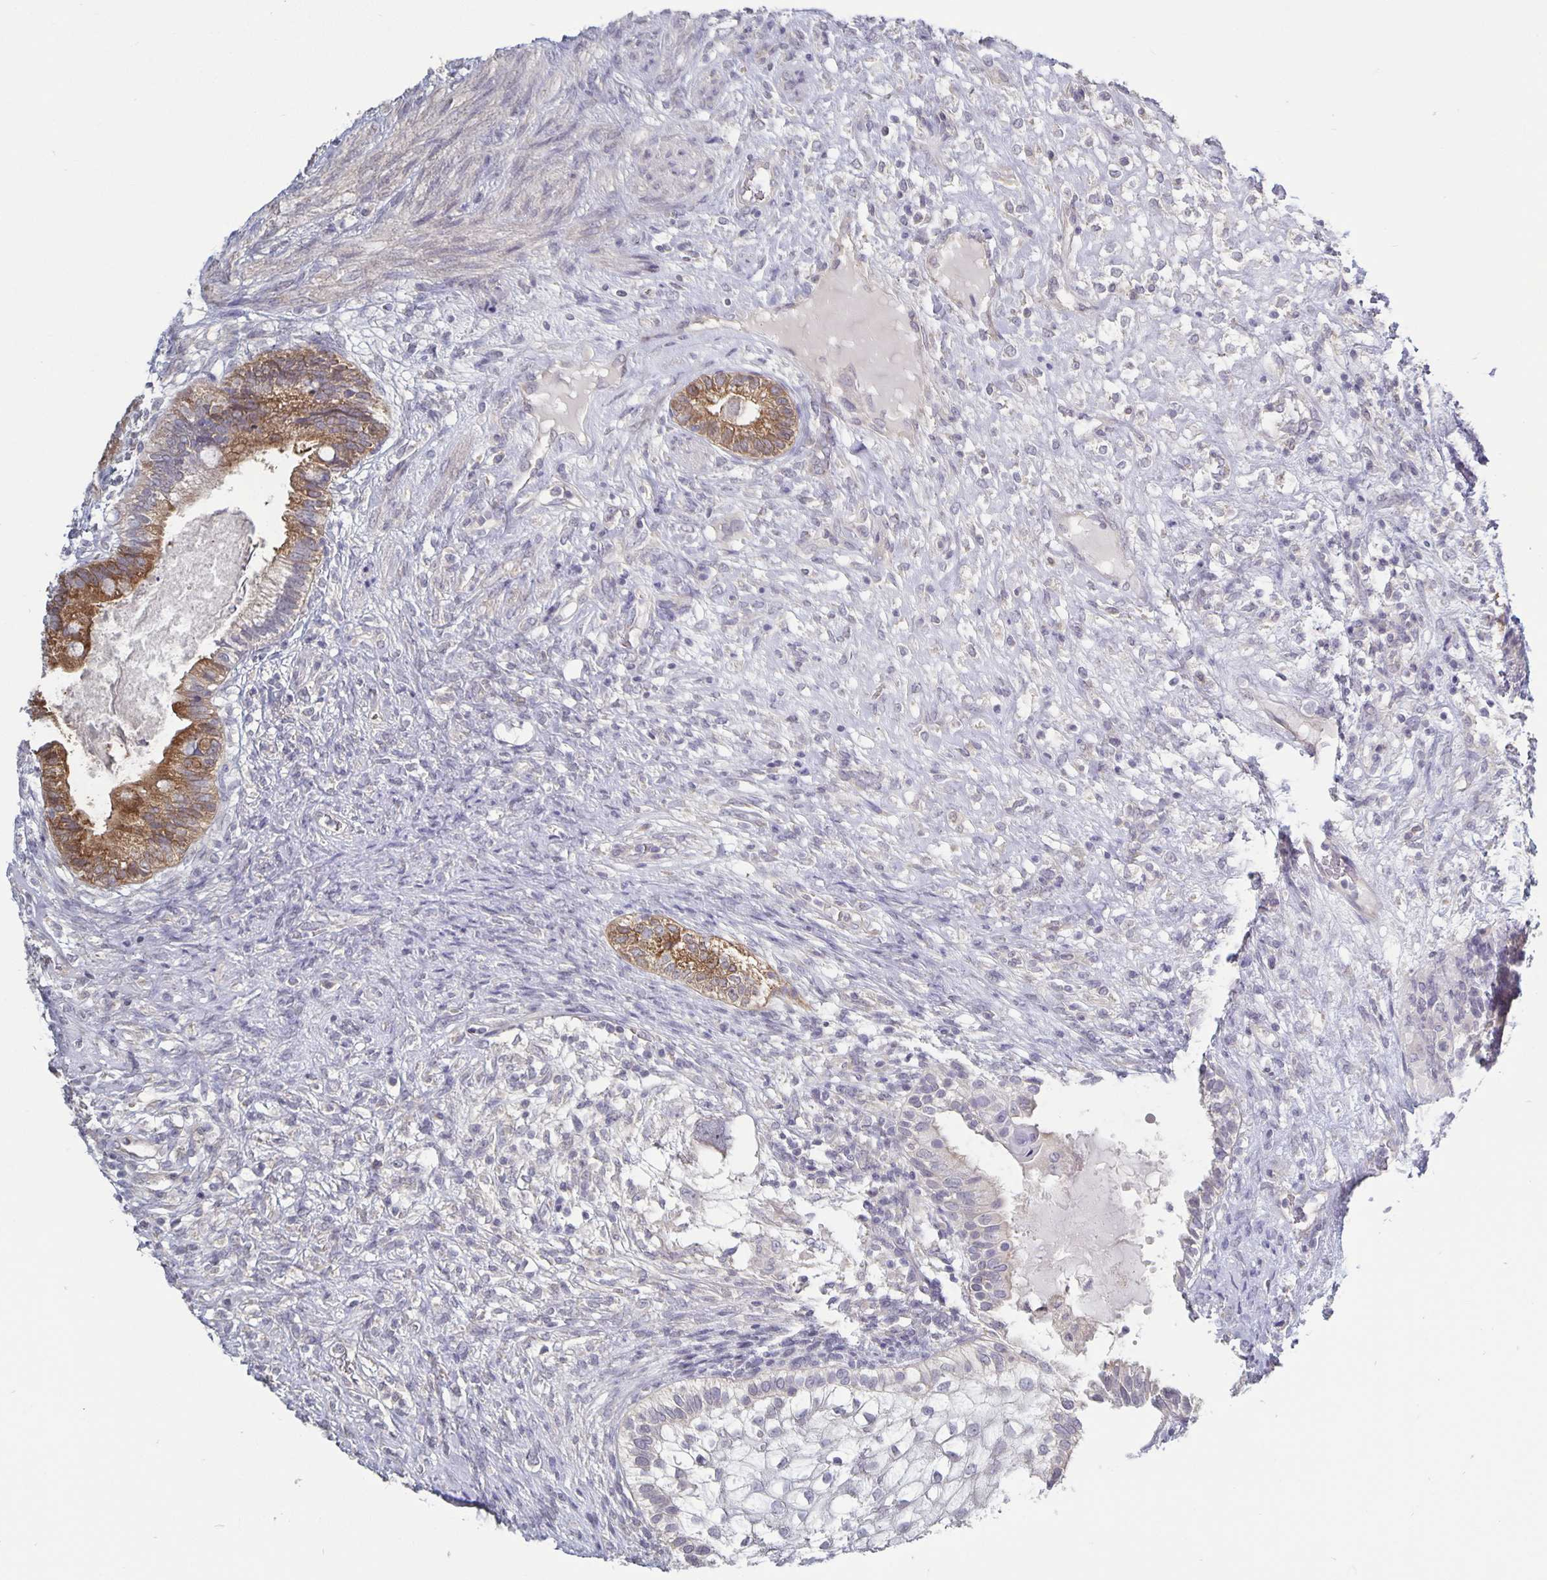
{"staining": {"intensity": "moderate", "quantity": "25%-75%", "location": "cytoplasmic/membranous"}, "tissue": "testis cancer", "cell_type": "Tumor cells", "image_type": "cancer", "snomed": [{"axis": "morphology", "description": "Seminoma, NOS"}, {"axis": "morphology", "description": "Carcinoma, Embryonal, NOS"}, {"axis": "topography", "description": "Testis"}], "caption": "About 25%-75% of tumor cells in human testis cancer (seminoma) exhibit moderate cytoplasmic/membranous protein staining as visualized by brown immunohistochemical staining.", "gene": "PLCB3", "patient": {"sex": "male", "age": 41}}